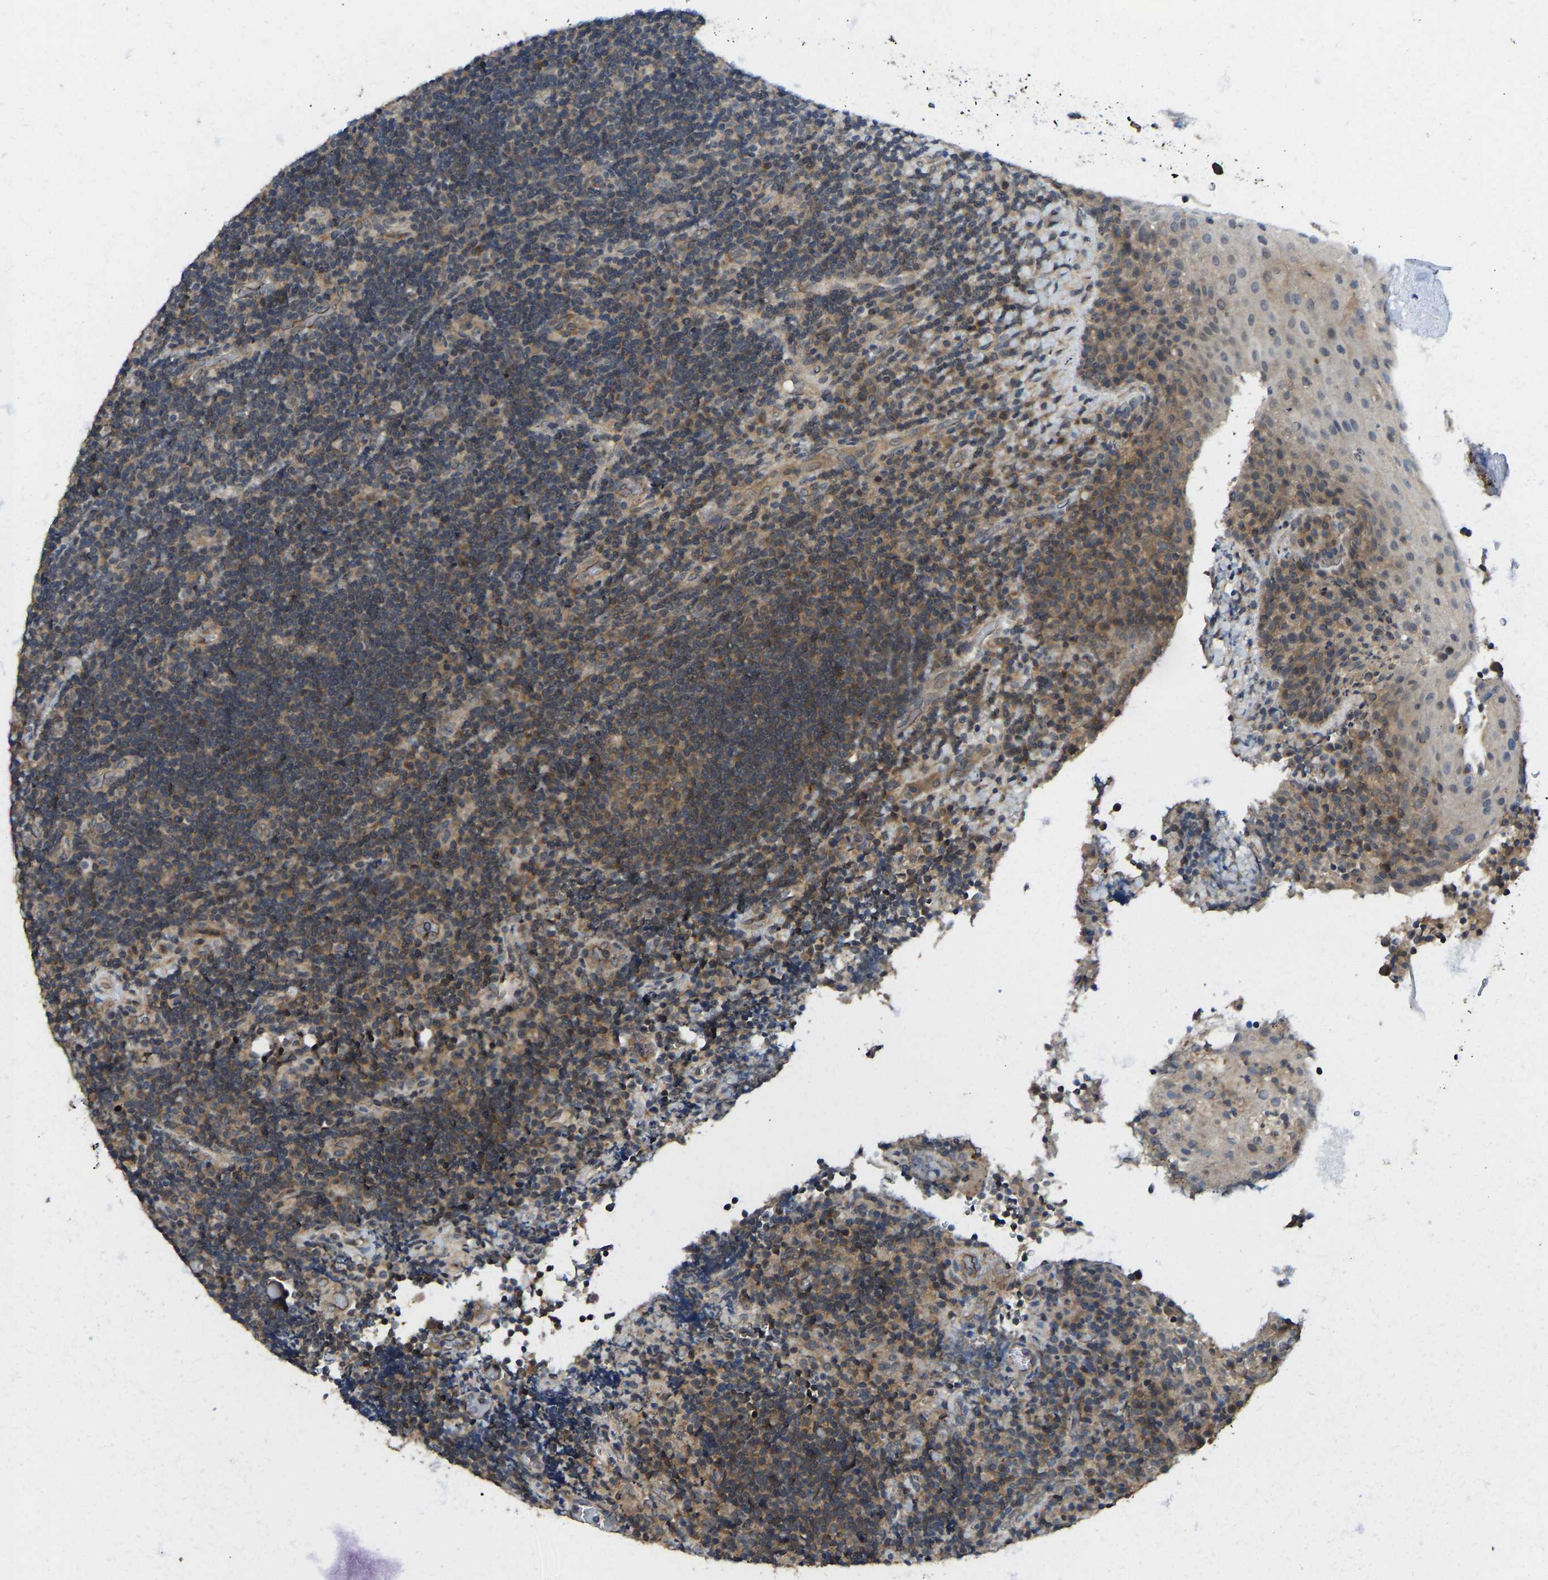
{"staining": {"intensity": "moderate", "quantity": ">75%", "location": "cytoplasmic/membranous"}, "tissue": "lymphoma", "cell_type": "Tumor cells", "image_type": "cancer", "snomed": [{"axis": "morphology", "description": "Malignant lymphoma, non-Hodgkin's type, High grade"}, {"axis": "topography", "description": "Tonsil"}], "caption": "High-grade malignant lymphoma, non-Hodgkin's type was stained to show a protein in brown. There is medium levels of moderate cytoplasmic/membranous positivity in approximately >75% of tumor cells.", "gene": "NDRG3", "patient": {"sex": "female", "age": 36}}